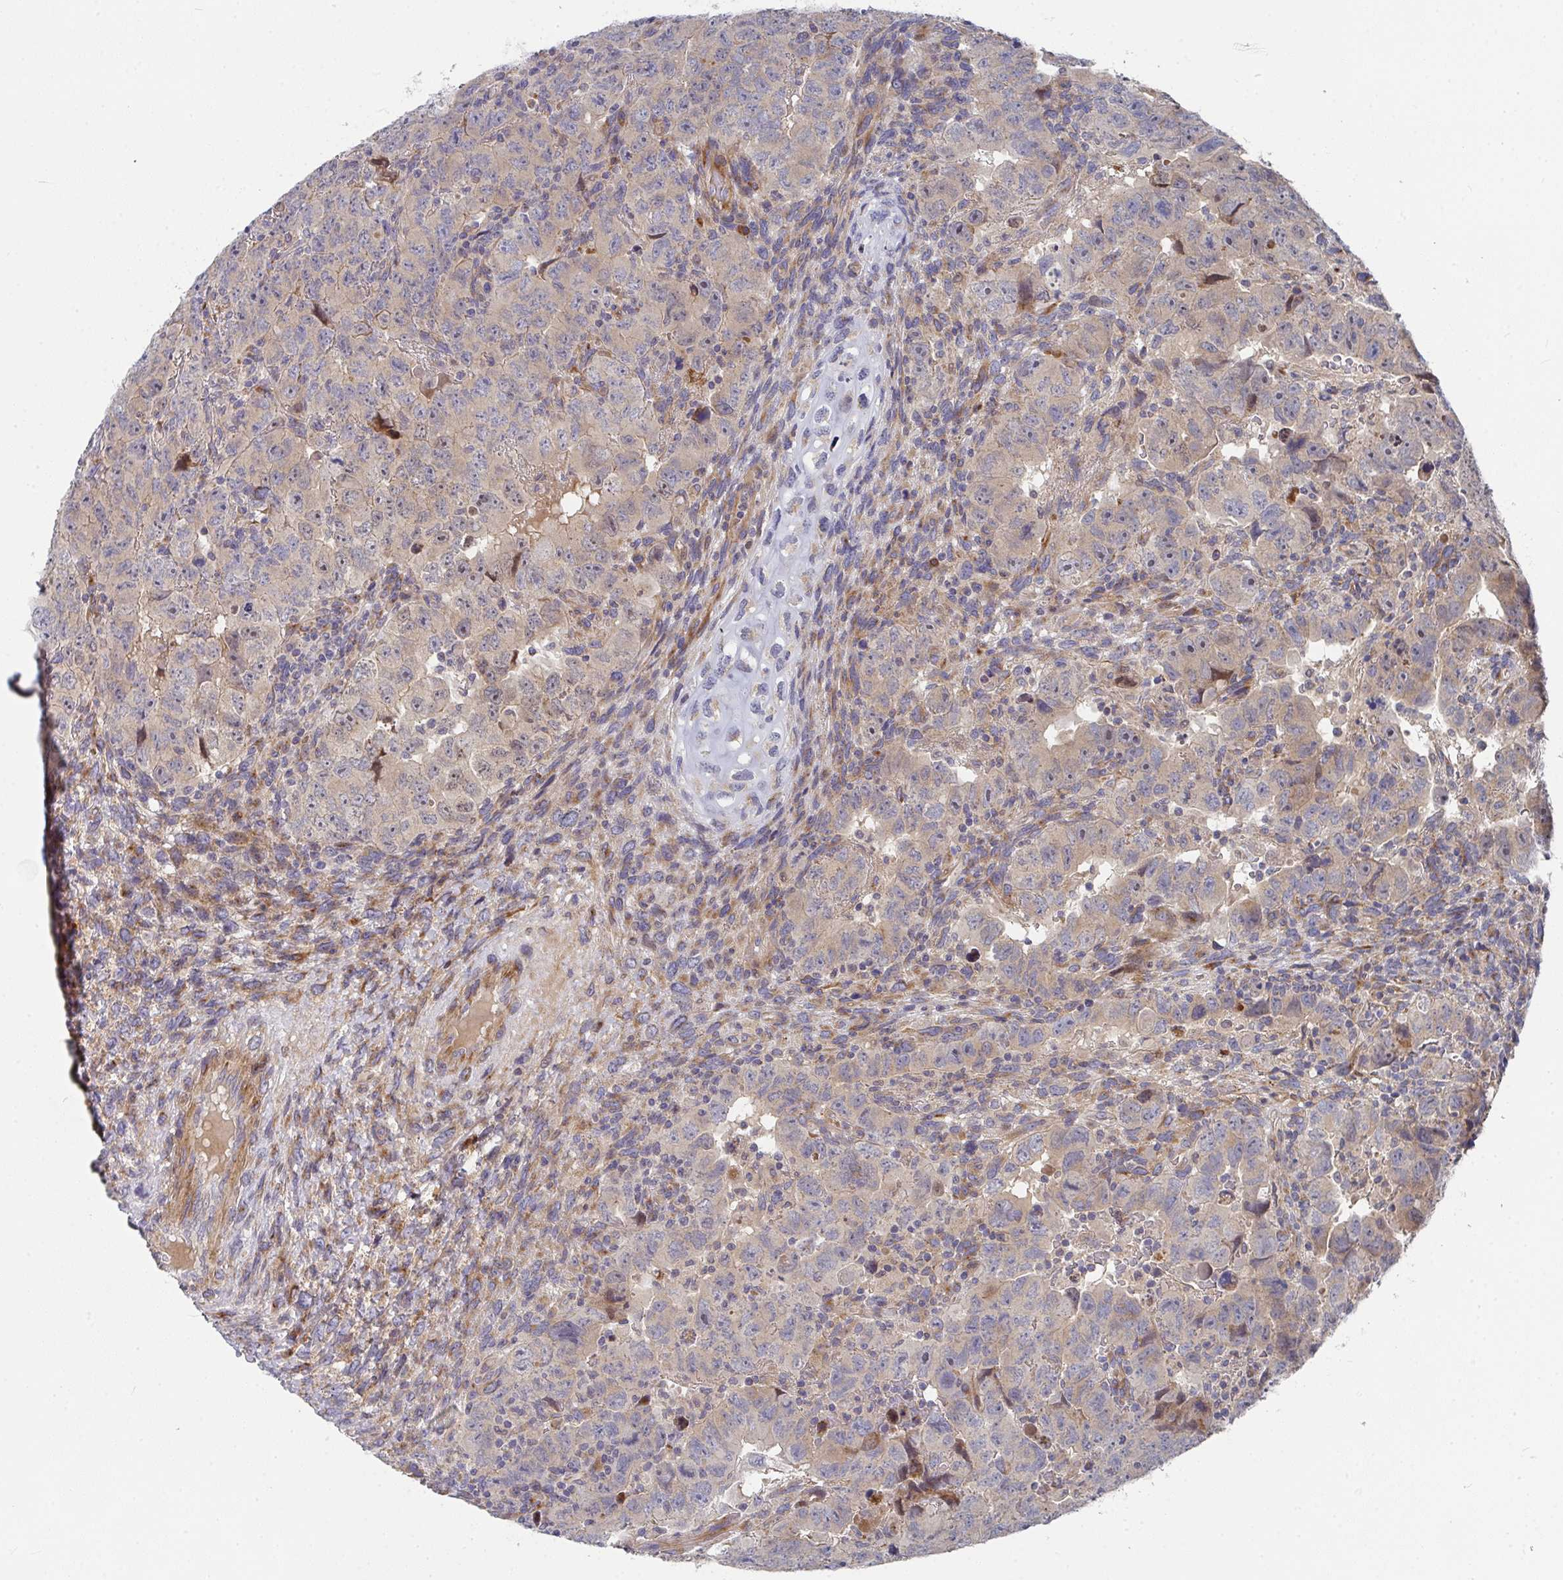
{"staining": {"intensity": "weak", "quantity": ">75%", "location": "cytoplasmic/membranous"}, "tissue": "testis cancer", "cell_type": "Tumor cells", "image_type": "cancer", "snomed": [{"axis": "morphology", "description": "Carcinoma, Embryonal, NOS"}, {"axis": "topography", "description": "Testis"}], "caption": "Protein staining exhibits weak cytoplasmic/membranous staining in approximately >75% of tumor cells in embryonal carcinoma (testis). The staining is performed using DAB (3,3'-diaminobenzidine) brown chromogen to label protein expression. The nuclei are counter-stained blue using hematoxylin.", "gene": "RHEBL1", "patient": {"sex": "male", "age": 24}}